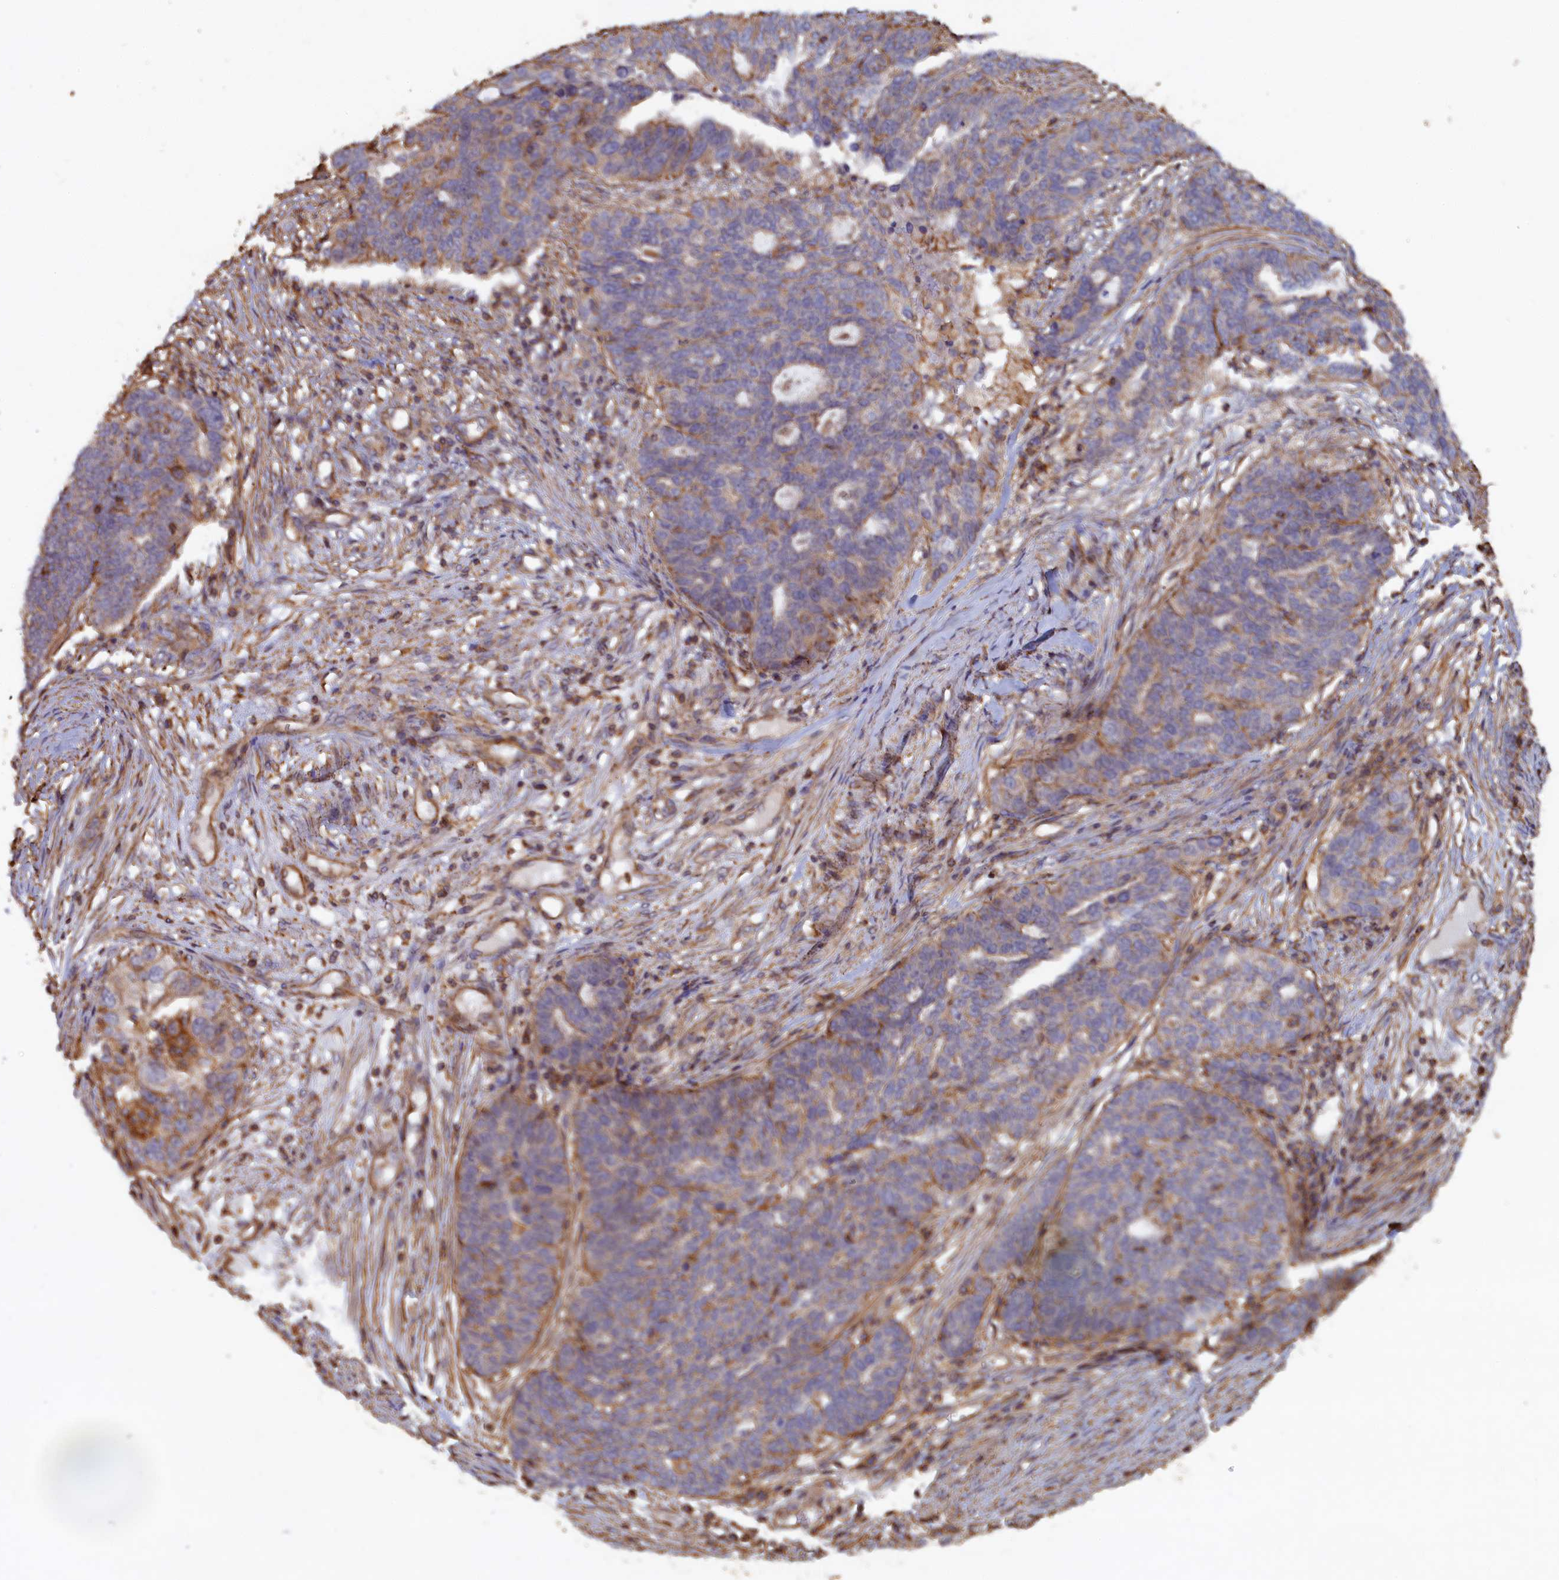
{"staining": {"intensity": "weak", "quantity": "<25%", "location": "cytoplasmic/membranous"}, "tissue": "ovarian cancer", "cell_type": "Tumor cells", "image_type": "cancer", "snomed": [{"axis": "morphology", "description": "Cystadenocarcinoma, serous, NOS"}, {"axis": "topography", "description": "Ovary"}], "caption": "Immunohistochemistry of human ovarian cancer reveals no positivity in tumor cells. (DAB (3,3'-diaminobenzidine) IHC visualized using brightfield microscopy, high magnification).", "gene": "ANKRD27", "patient": {"sex": "female", "age": 59}}